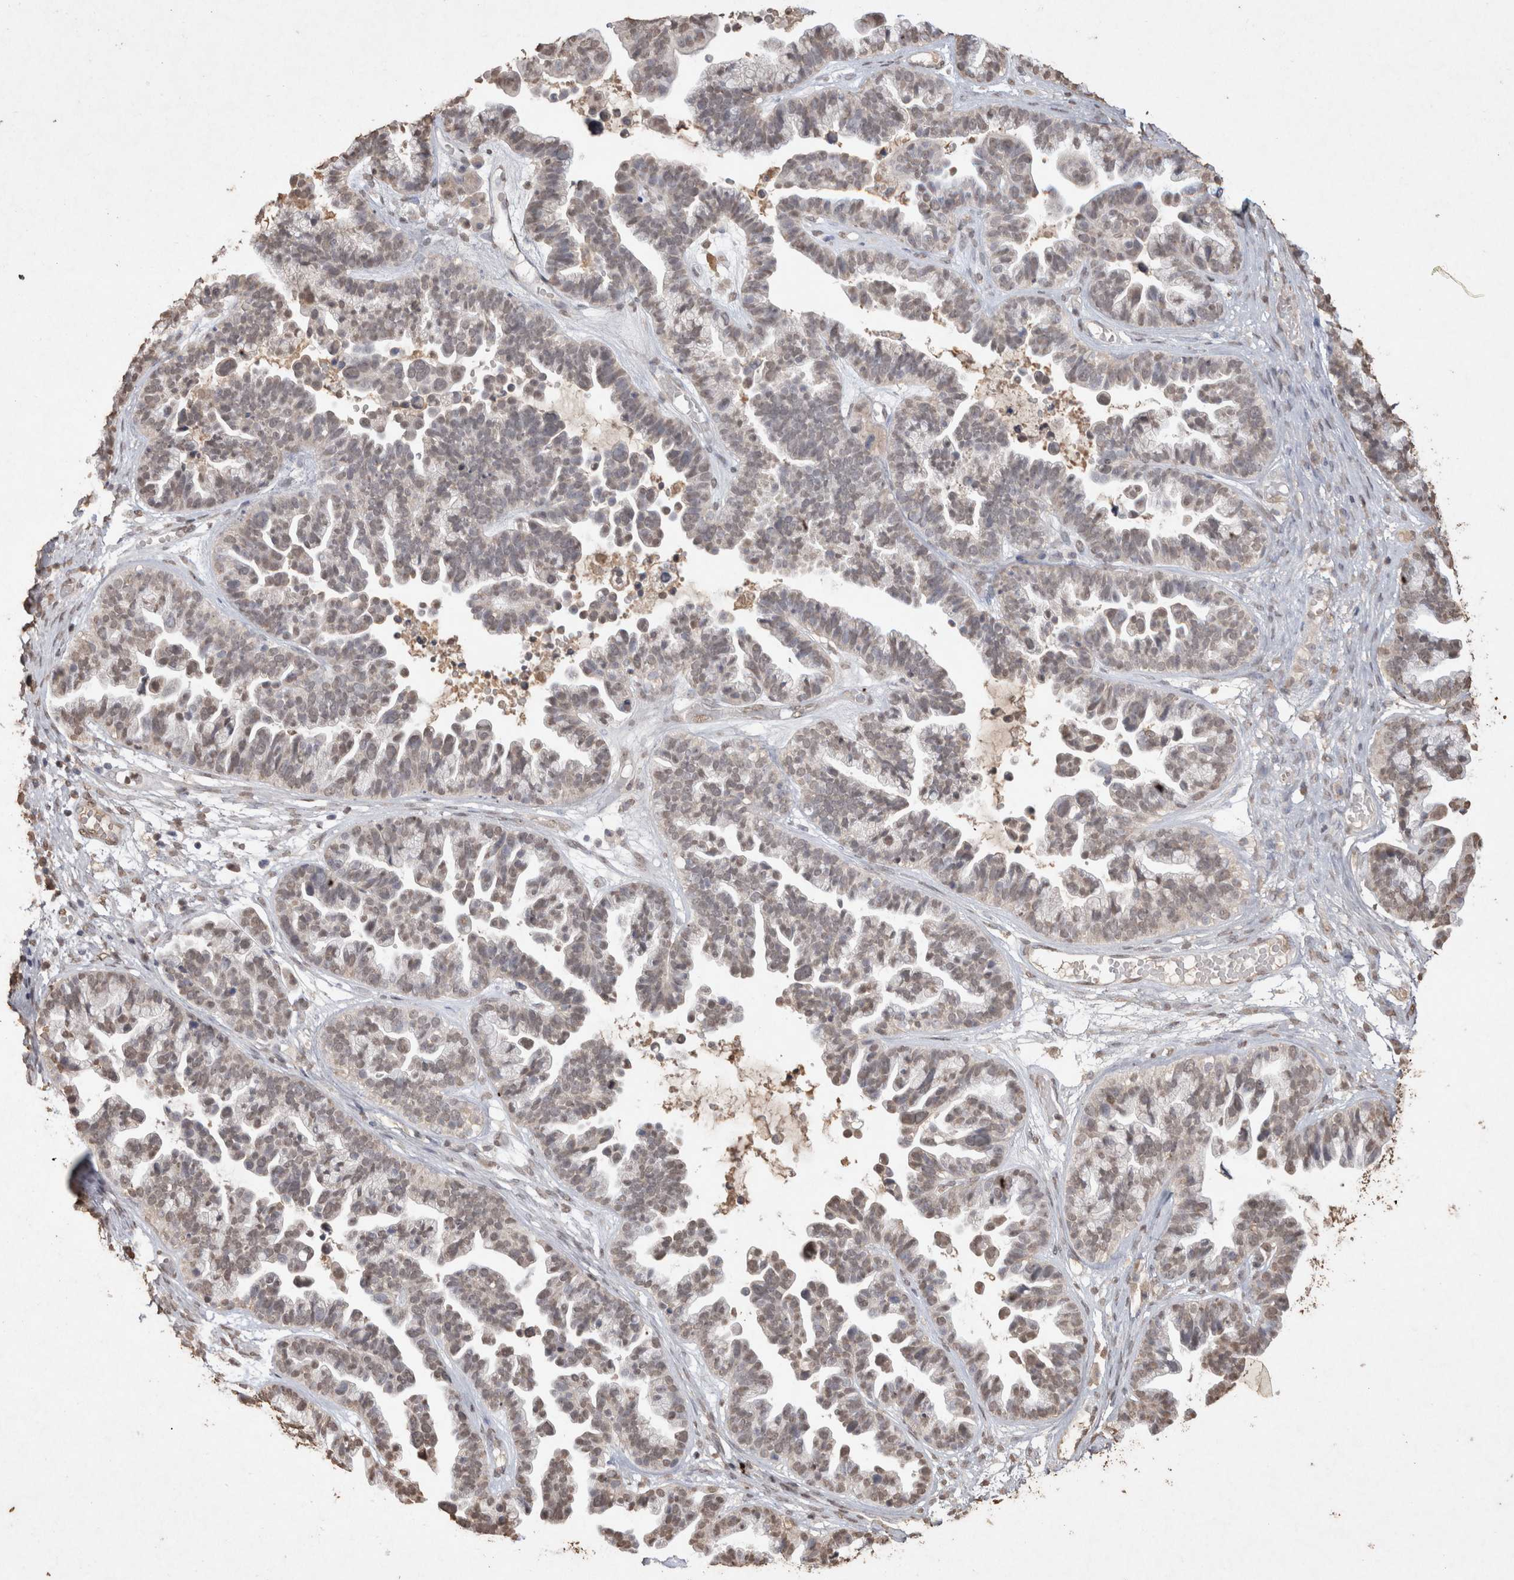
{"staining": {"intensity": "weak", "quantity": "25%-75%", "location": "nuclear"}, "tissue": "ovarian cancer", "cell_type": "Tumor cells", "image_type": "cancer", "snomed": [{"axis": "morphology", "description": "Cystadenocarcinoma, serous, NOS"}, {"axis": "topography", "description": "Ovary"}], "caption": "The immunohistochemical stain labels weak nuclear expression in tumor cells of serous cystadenocarcinoma (ovarian) tissue.", "gene": "MLX", "patient": {"sex": "female", "age": 56}}